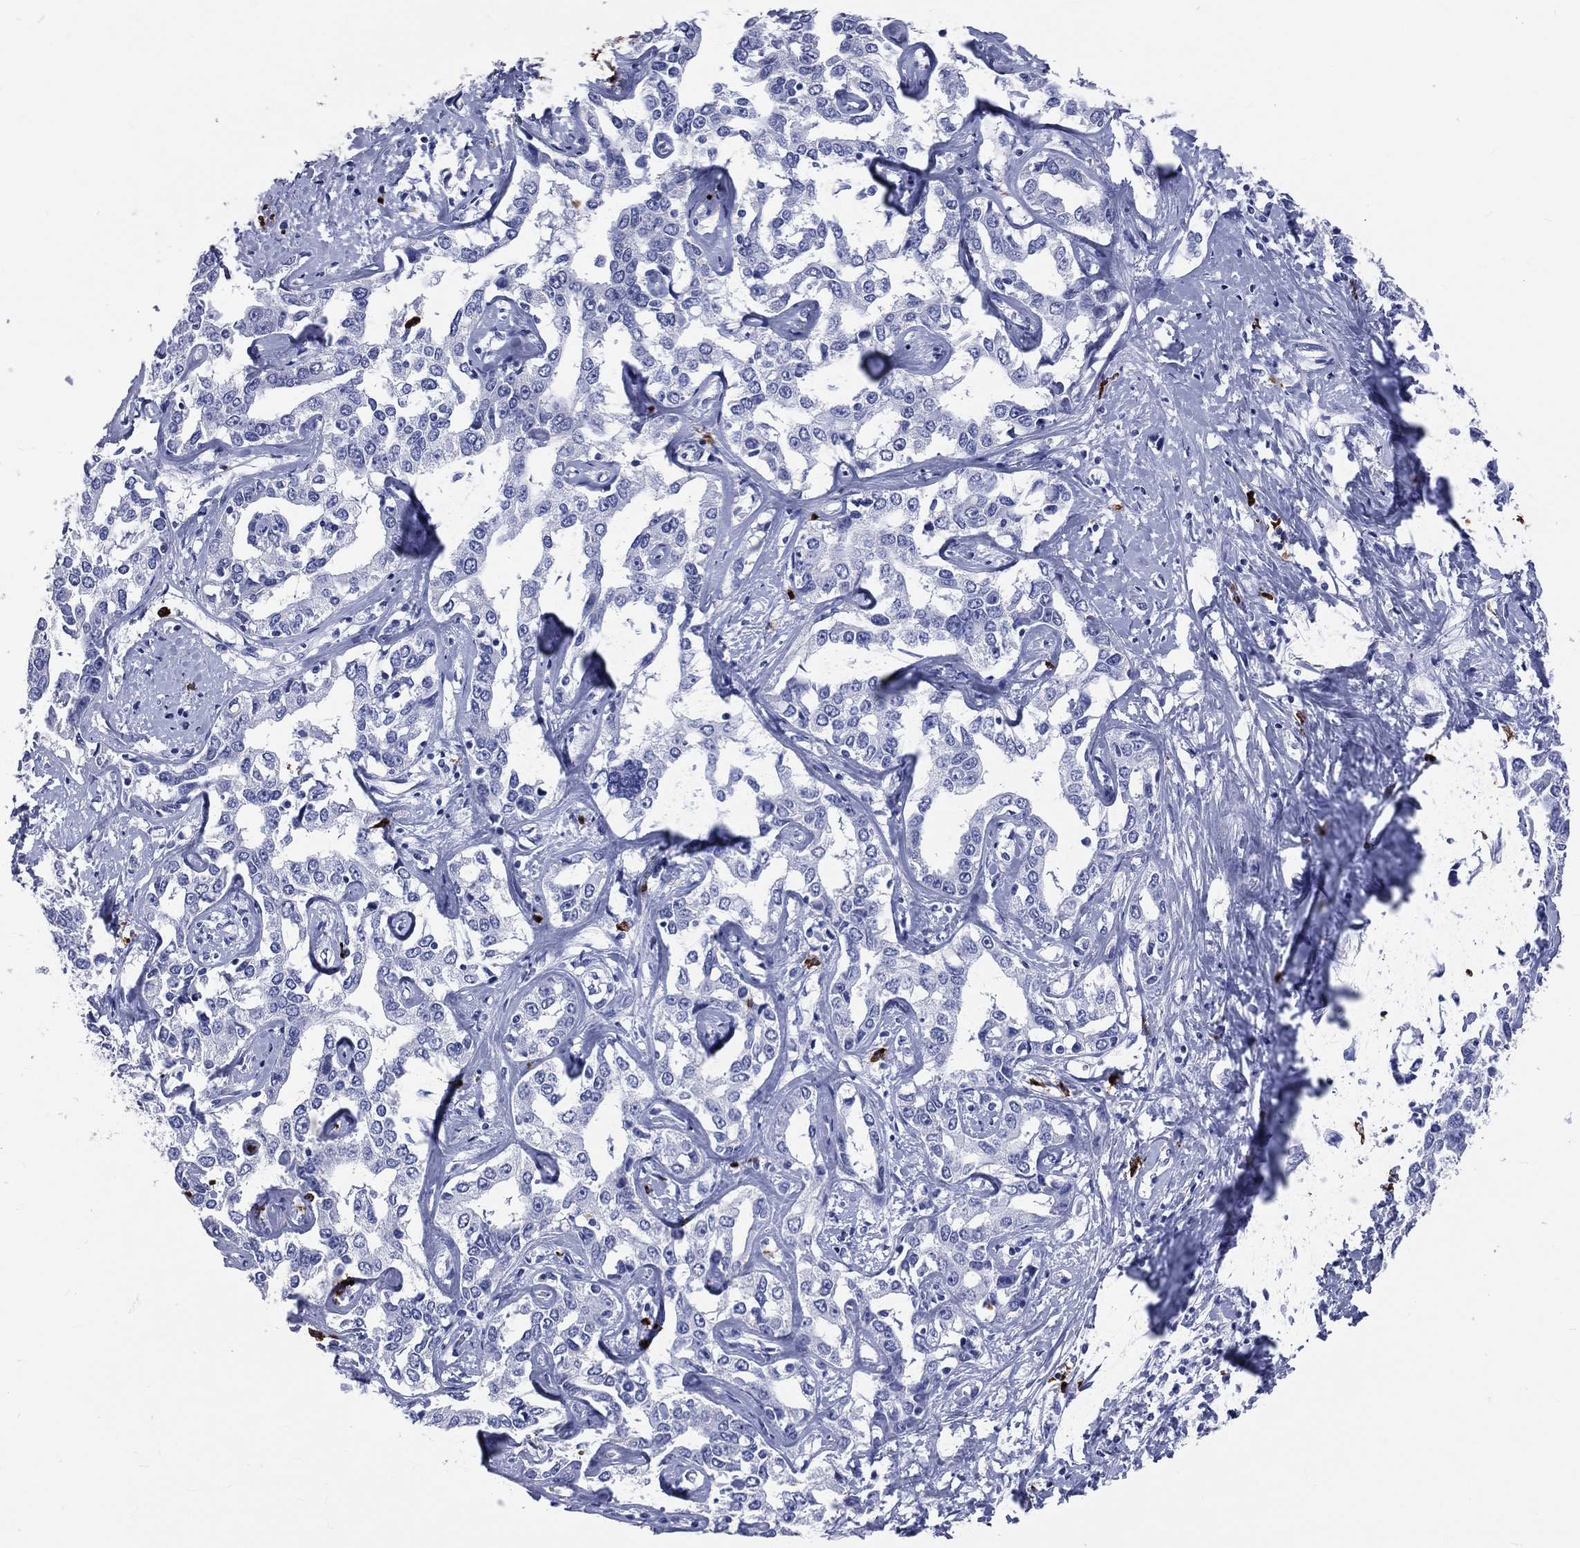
{"staining": {"intensity": "negative", "quantity": "none", "location": "none"}, "tissue": "liver cancer", "cell_type": "Tumor cells", "image_type": "cancer", "snomed": [{"axis": "morphology", "description": "Cholangiocarcinoma"}, {"axis": "topography", "description": "Liver"}], "caption": "Liver cancer stained for a protein using immunohistochemistry displays no staining tumor cells.", "gene": "PGLYRP1", "patient": {"sex": "male", "age": 59}}